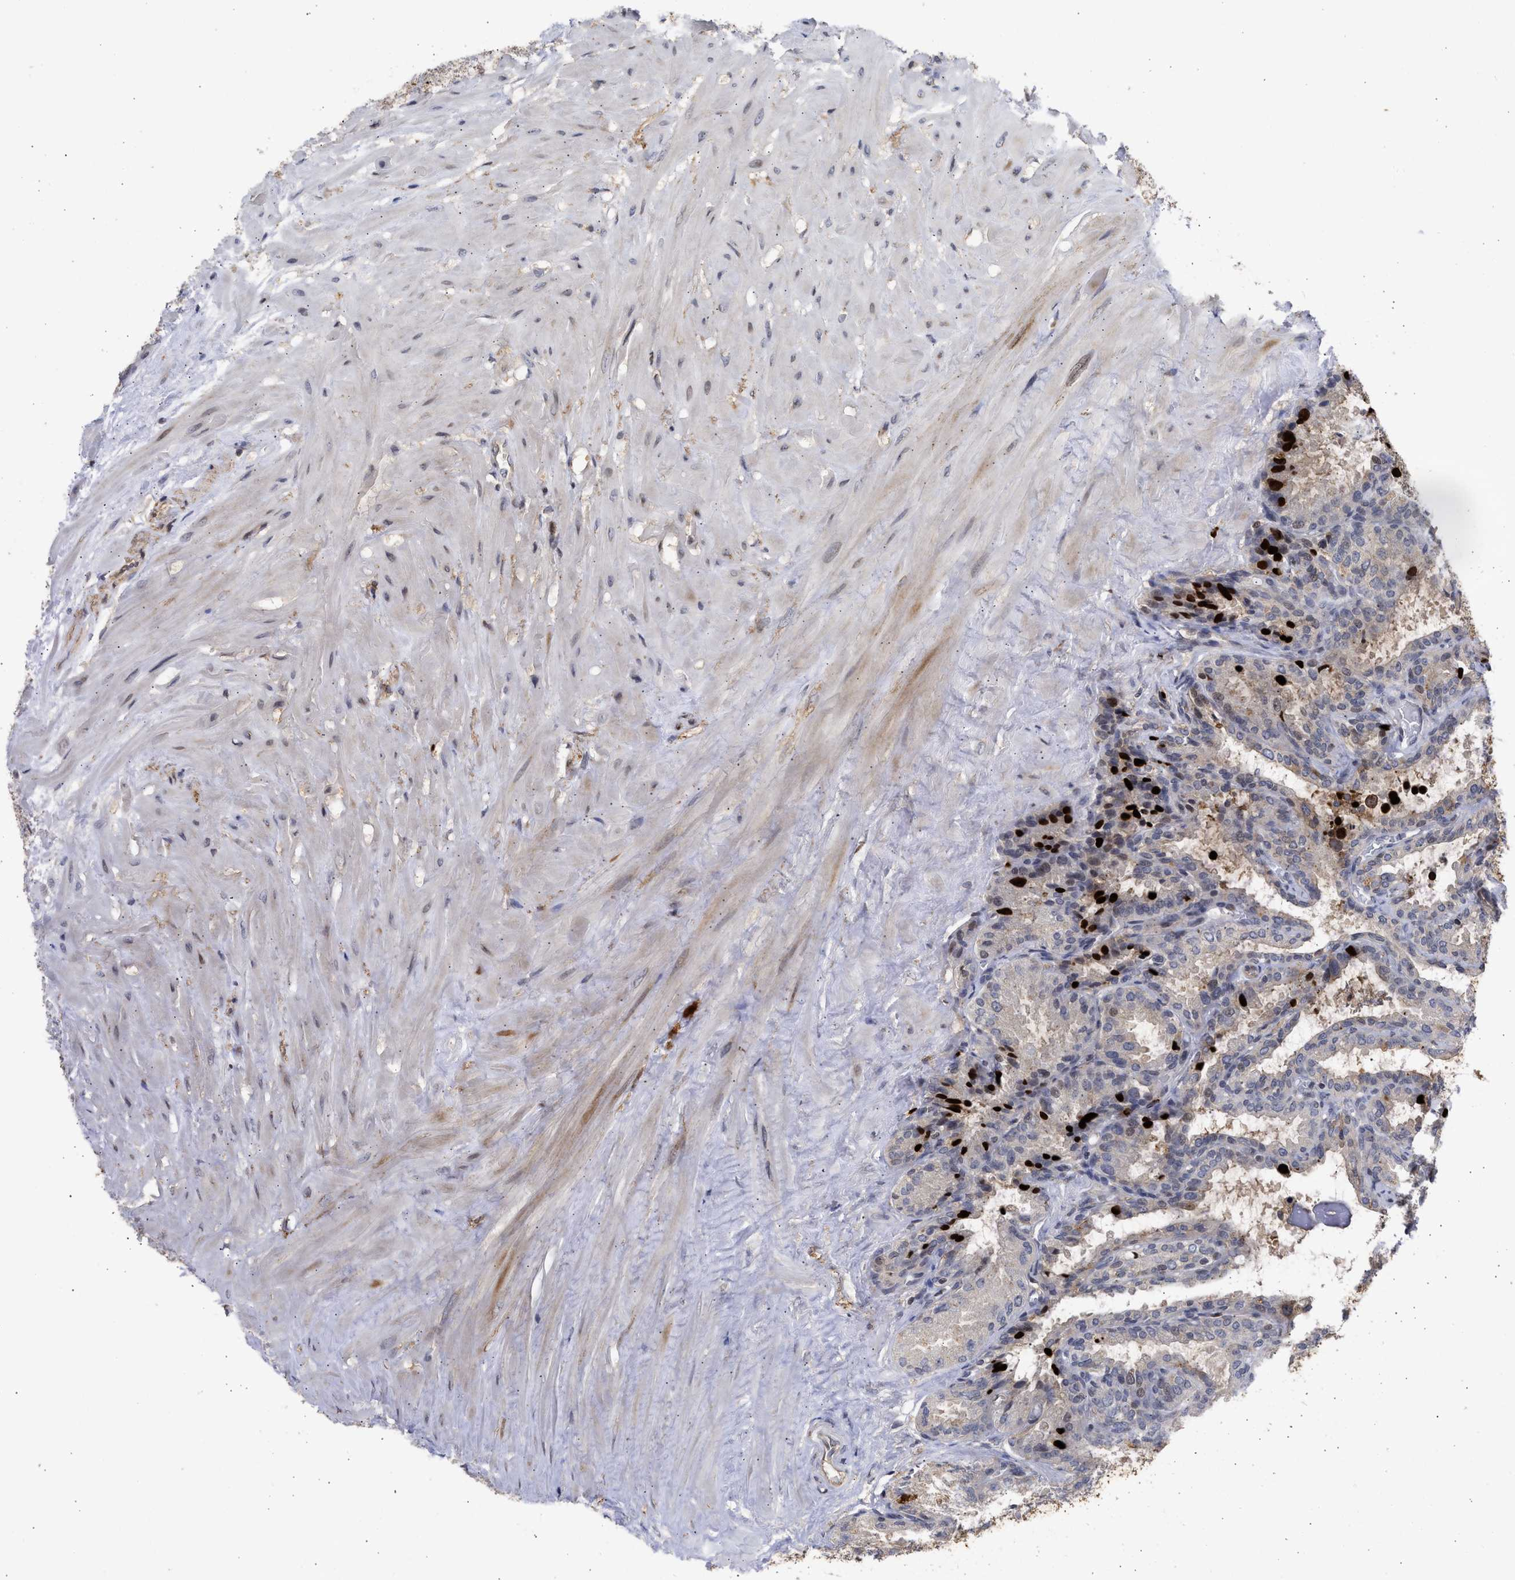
{"staining": {"intensity": "strong", "quantity": "<25%", "location": "cytoplasmic/membranous,nuclear"}, "tissue": "seminal vesicle", "cell_type": "Glandular cells", "image_type": "normal", "snomed": [{"axis": "morphology", "description": "Normal tissue, NOS"}, {"axis": "topography", "description": "Seminal veicle"}], "caption": "Brown immunohistochemical staining in normal seminal vesicle displays strong cytoplasmic/membranous,nuclear staining in about <25% of glandular cells. The protein is stained brown, and the nuclei are stained in blue (DAB IHC with brightfield microscopy, high magnification).", "gene": "ENSG00000142539", "patient": {"sex": "male", "age": 46}}